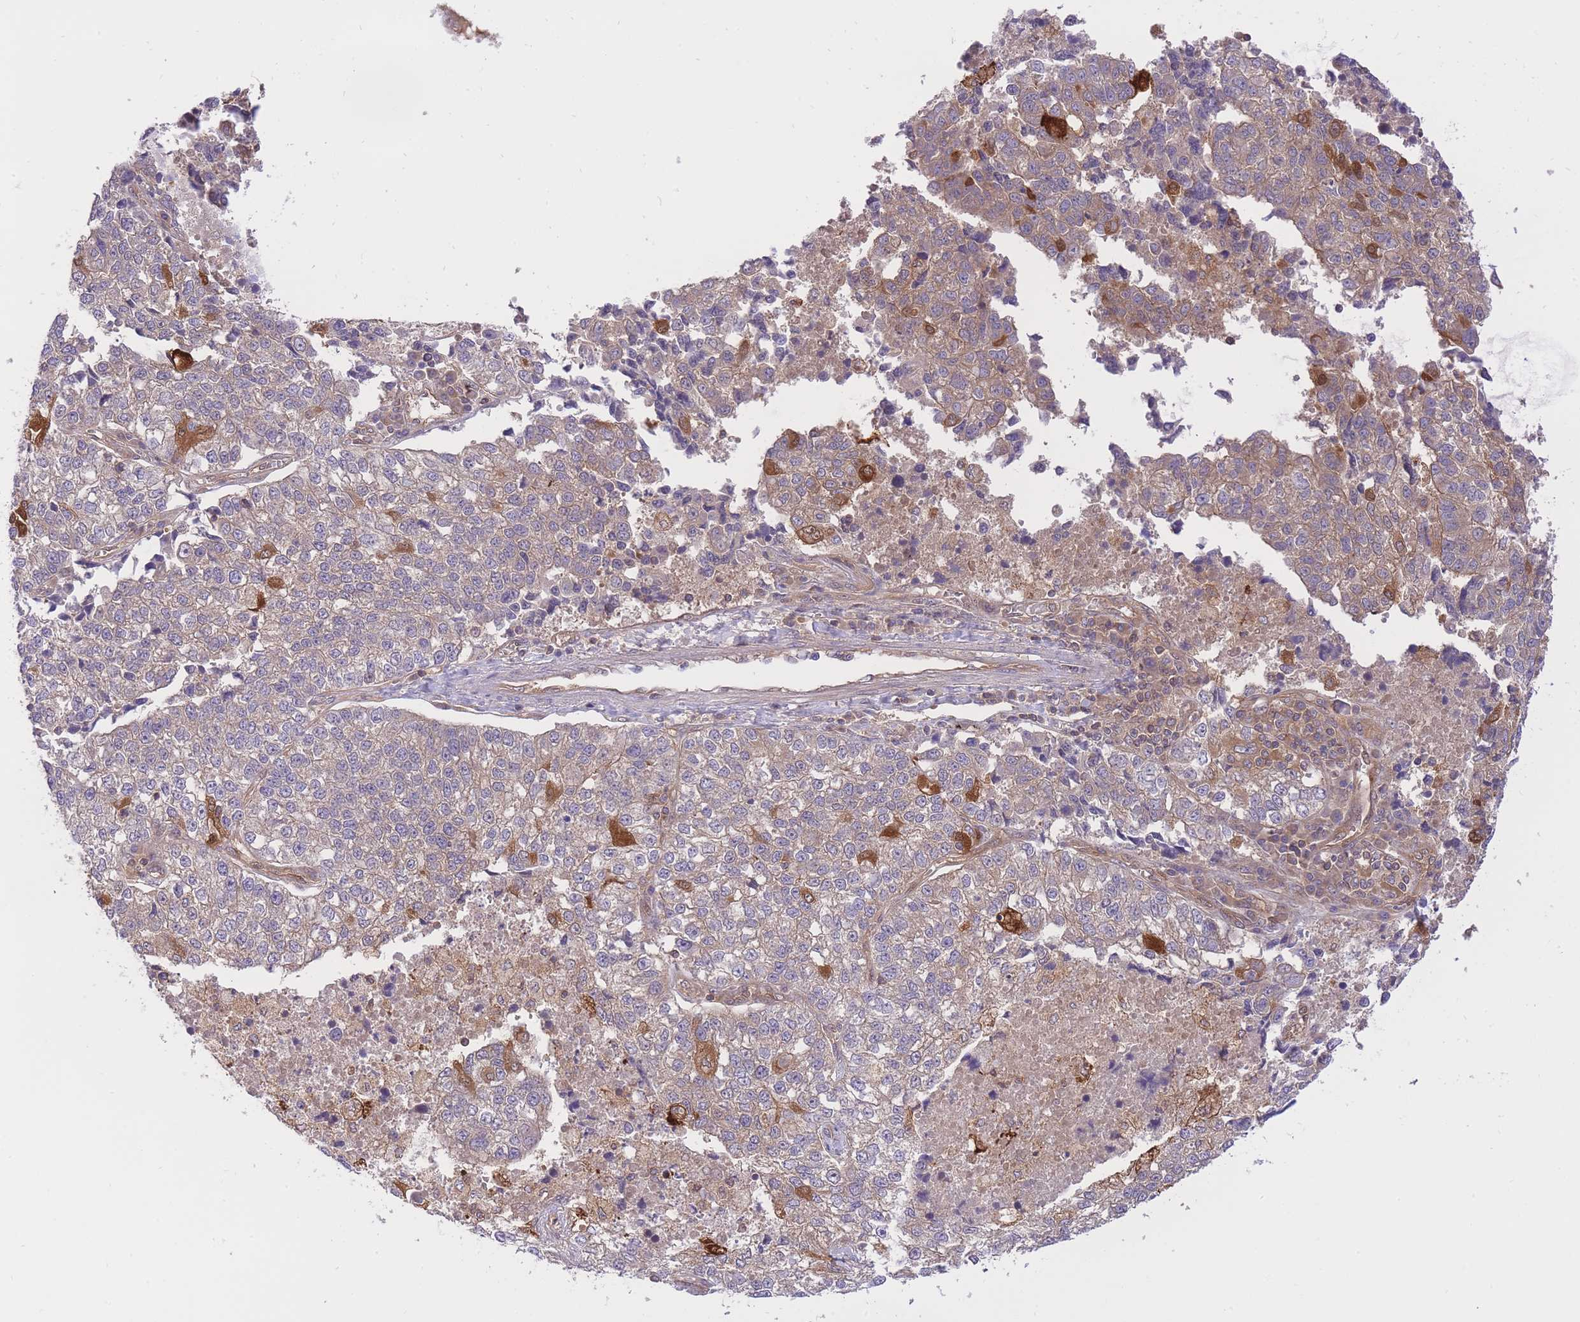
{"staining": {"intensity": "weak", "quantity": "25%-75%", "location": "cytoplasmic/membranous"}, "tissue": "lung cancer", "cell_type": "Tumor cells", "image_type": "cancer", "snomed": [{"axis": "morphology", "description": "Adenocarcinoma, NOS"}, {"axis": "topography", "description": "Lung"}], "caption": "Protein expression analysis of human adenocarcinoma (lung) reveals weak cytoplasmic/membranous positivity in about 25%-75% of tumor cells.", "gene": "PREP", "patient": {"sex": "male", "age": 49}}